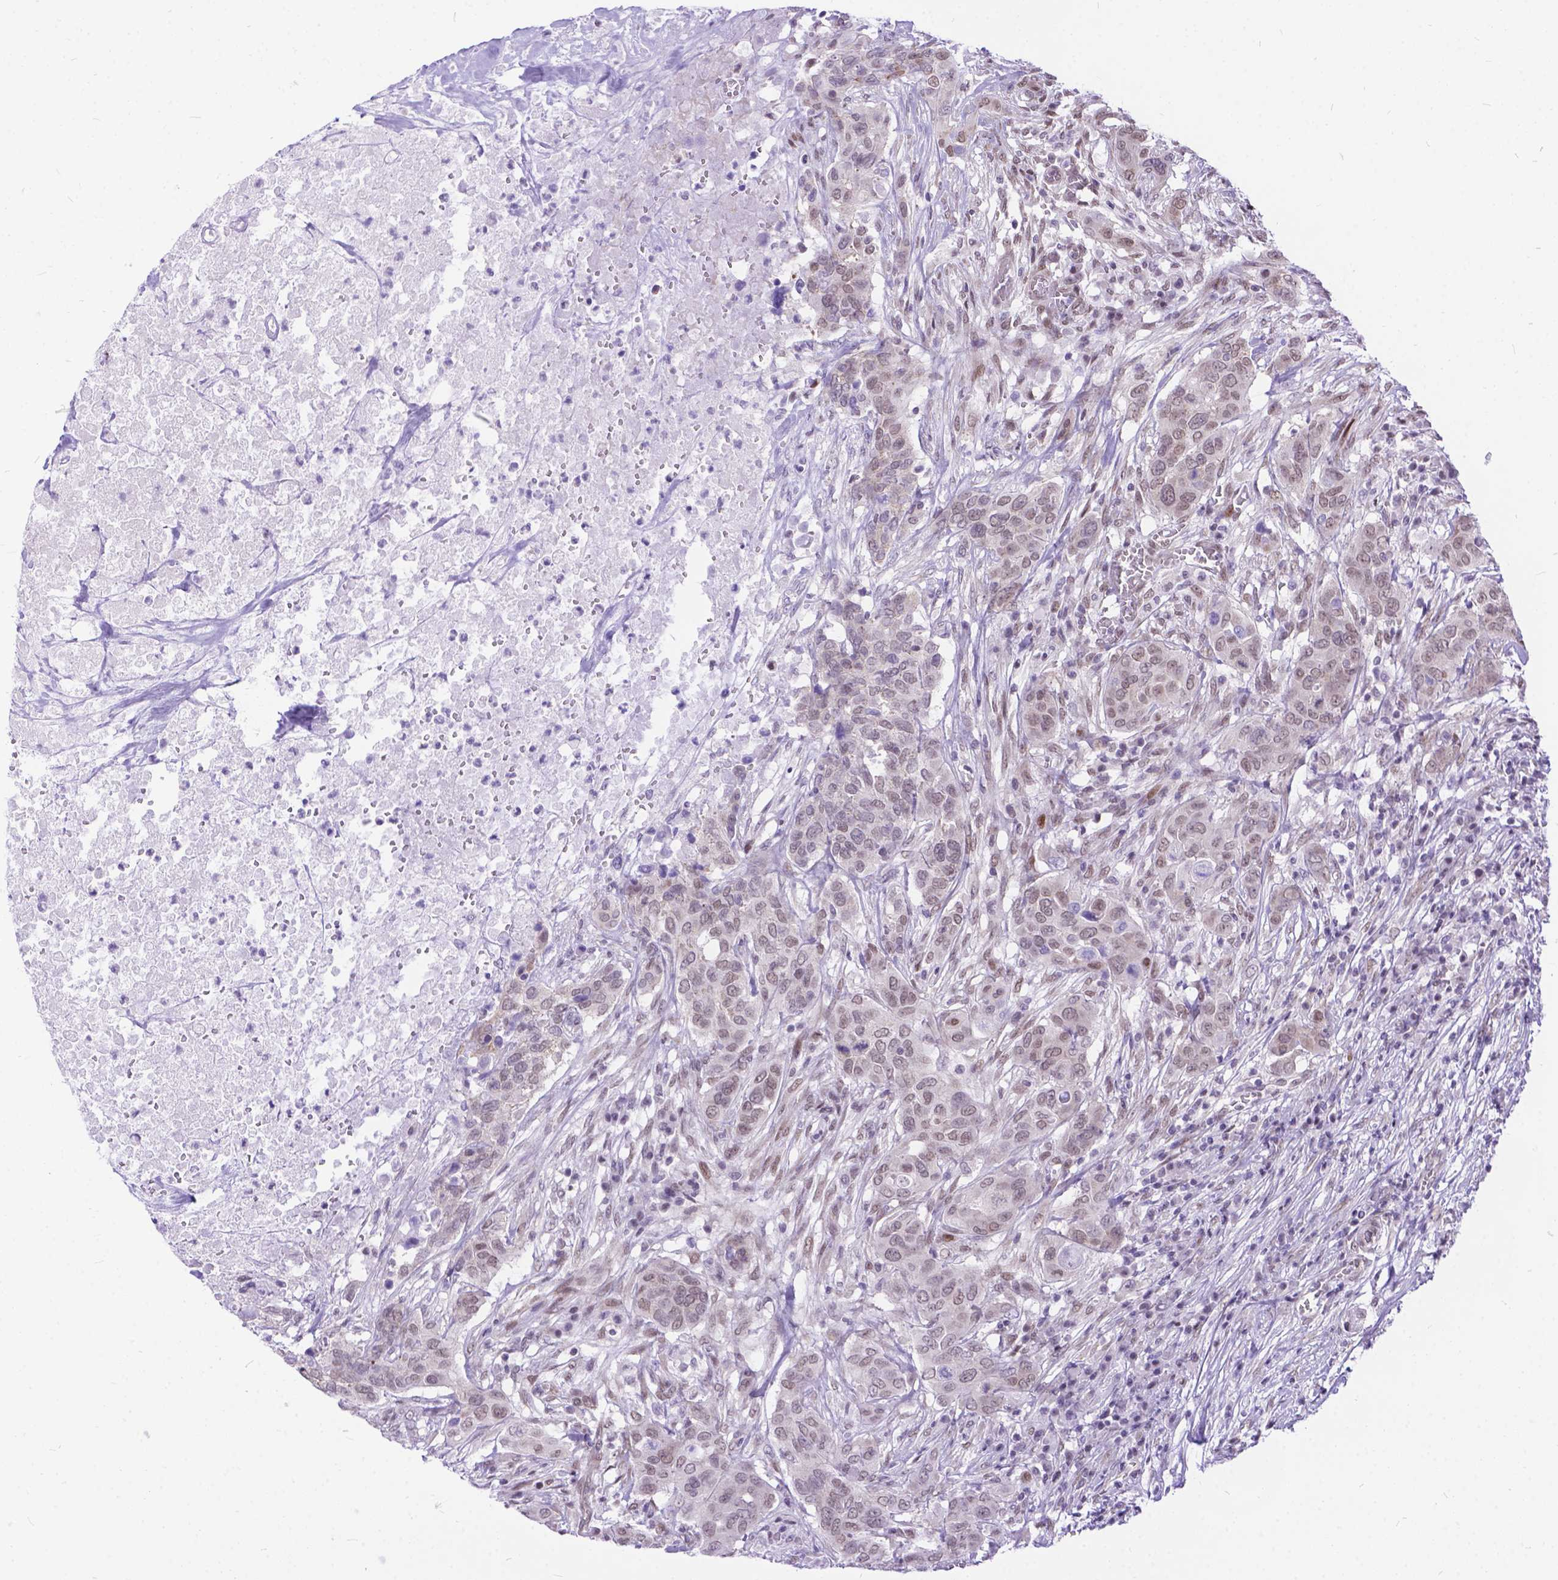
{"staining": {"intensity": "weak", "quantity": ">75%", "location": "nuclear"}, "tissue": "urothelial cancer", "cell_type": "Tumor cells", "image_type": "cancer", "snomed": [{"axis": "morphology", "description": "Urothelial carcinoma, NOS"}, {"axis": "morphology", "description": "Urothelial carcinoma, High grade"}, {"axis": "topography", "description": "Urinary bladder"}], "caption": "Weak nuclear protein positivity is seen in about >75% of tumor cells in transitional cell carcinoma. (Brightfield microscopy of DAB IHC at high magnification).", "gene": "FAM124B", "patient": {"sex": "male", "age": 63}}